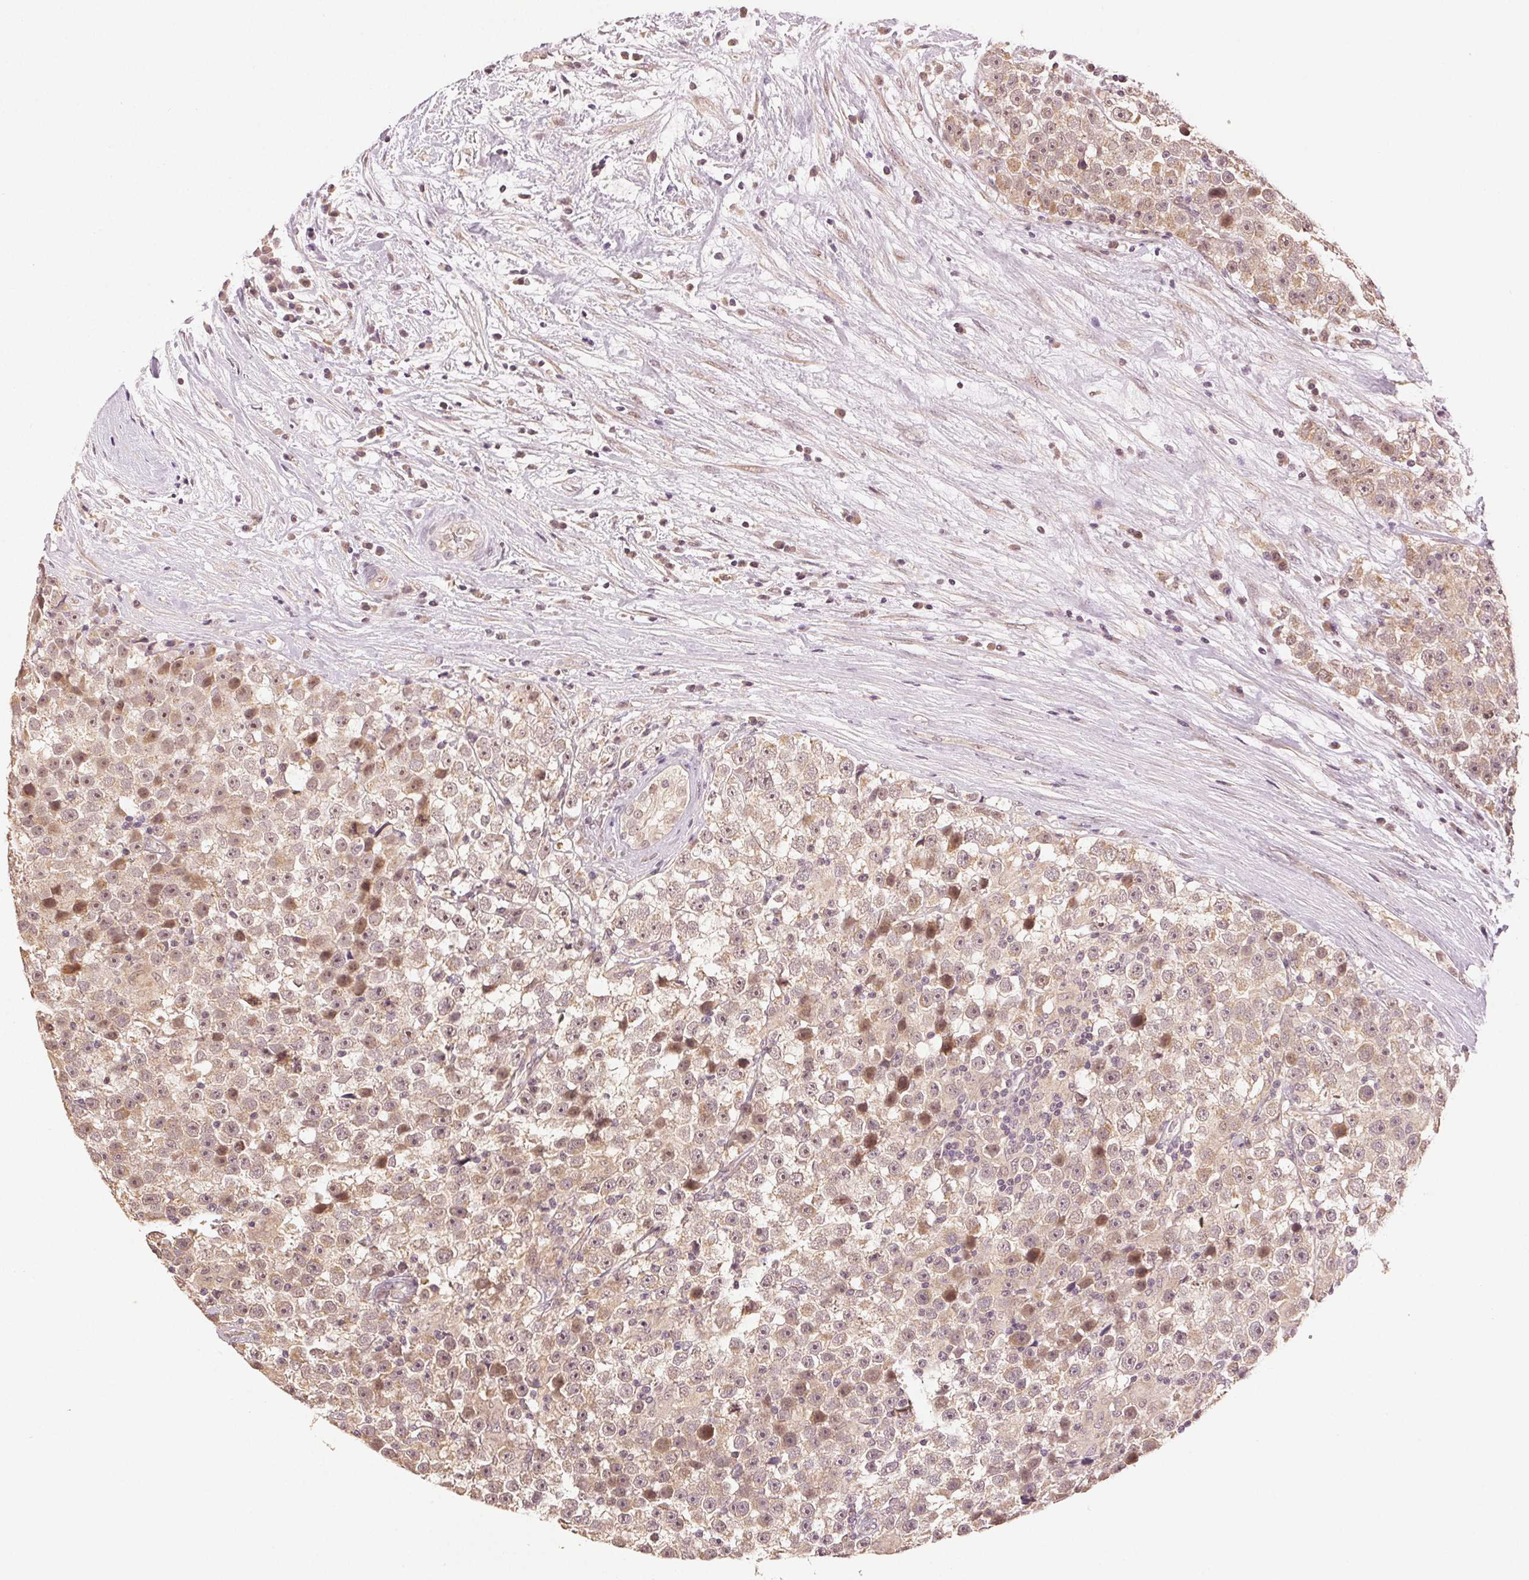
{"staining": {"intensity": "weak", "quantity": "25%-75%", "location": "cytoplasmic/membranous,nuclear"}, "tissue": "testis cancer", "cell_type": "Tumor cells", "image_type": "cancer", "snomed": [{"axis": "morphology", "description": "Seminoma, NOS"}, {"axis": "topography", "description": "Testis"}], "caption": "Immunohistochemistry (DAB (3,3'-diaminobenzidine)) staining of human testis cancer (seminoma) displays weak cytoplasmic/membranous and nuclear protein positivity in about 25%-75% of tumor cells.", "gene": "PLCB1", "patient": {"sex": "male", "age": 31}}